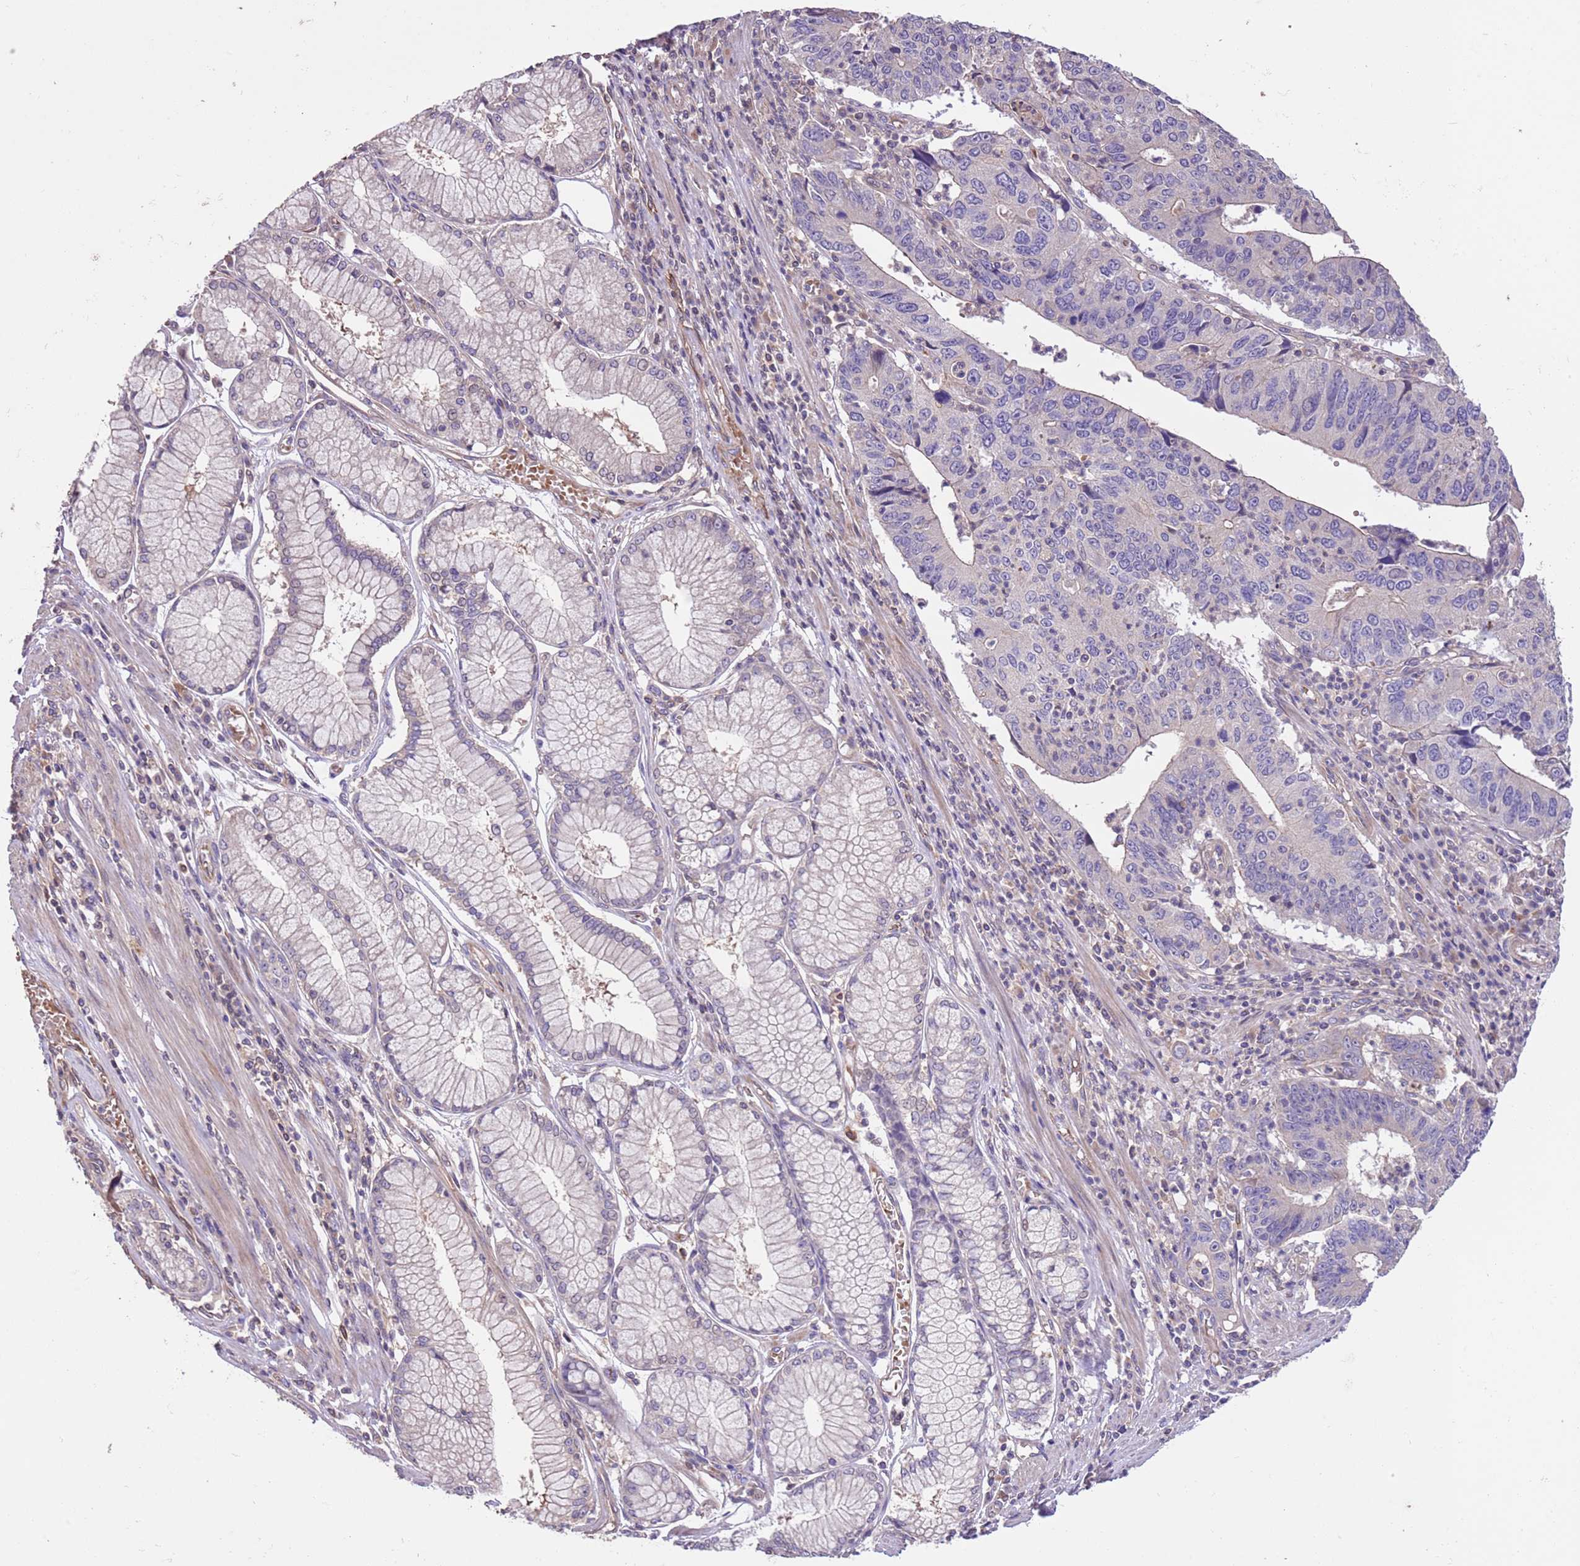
{"staining": {"intensity": "negative", "quantity": "none", "location": "none"}, "tissue": "stomach cancer", "cell_type": "Tumor cells", "image_type": "cancer", "snomed": [{"axis": "morphology", "description": "Adenocarcinoma, NOS"}, {"axis": "topography", "description": "Stomach"}], "caption": "The micrograph displays no significant positivity in tumor cells of stomach cancer. The staining was performed using DAB (3,3'-diaminobenzidine) to visualize the protein expression in brown, while the nuclei were stained in blue with hematoxylin (Magnification: 20x).", "gene": "FAM89B", "patient": {"sex": "male", "age": 59}}